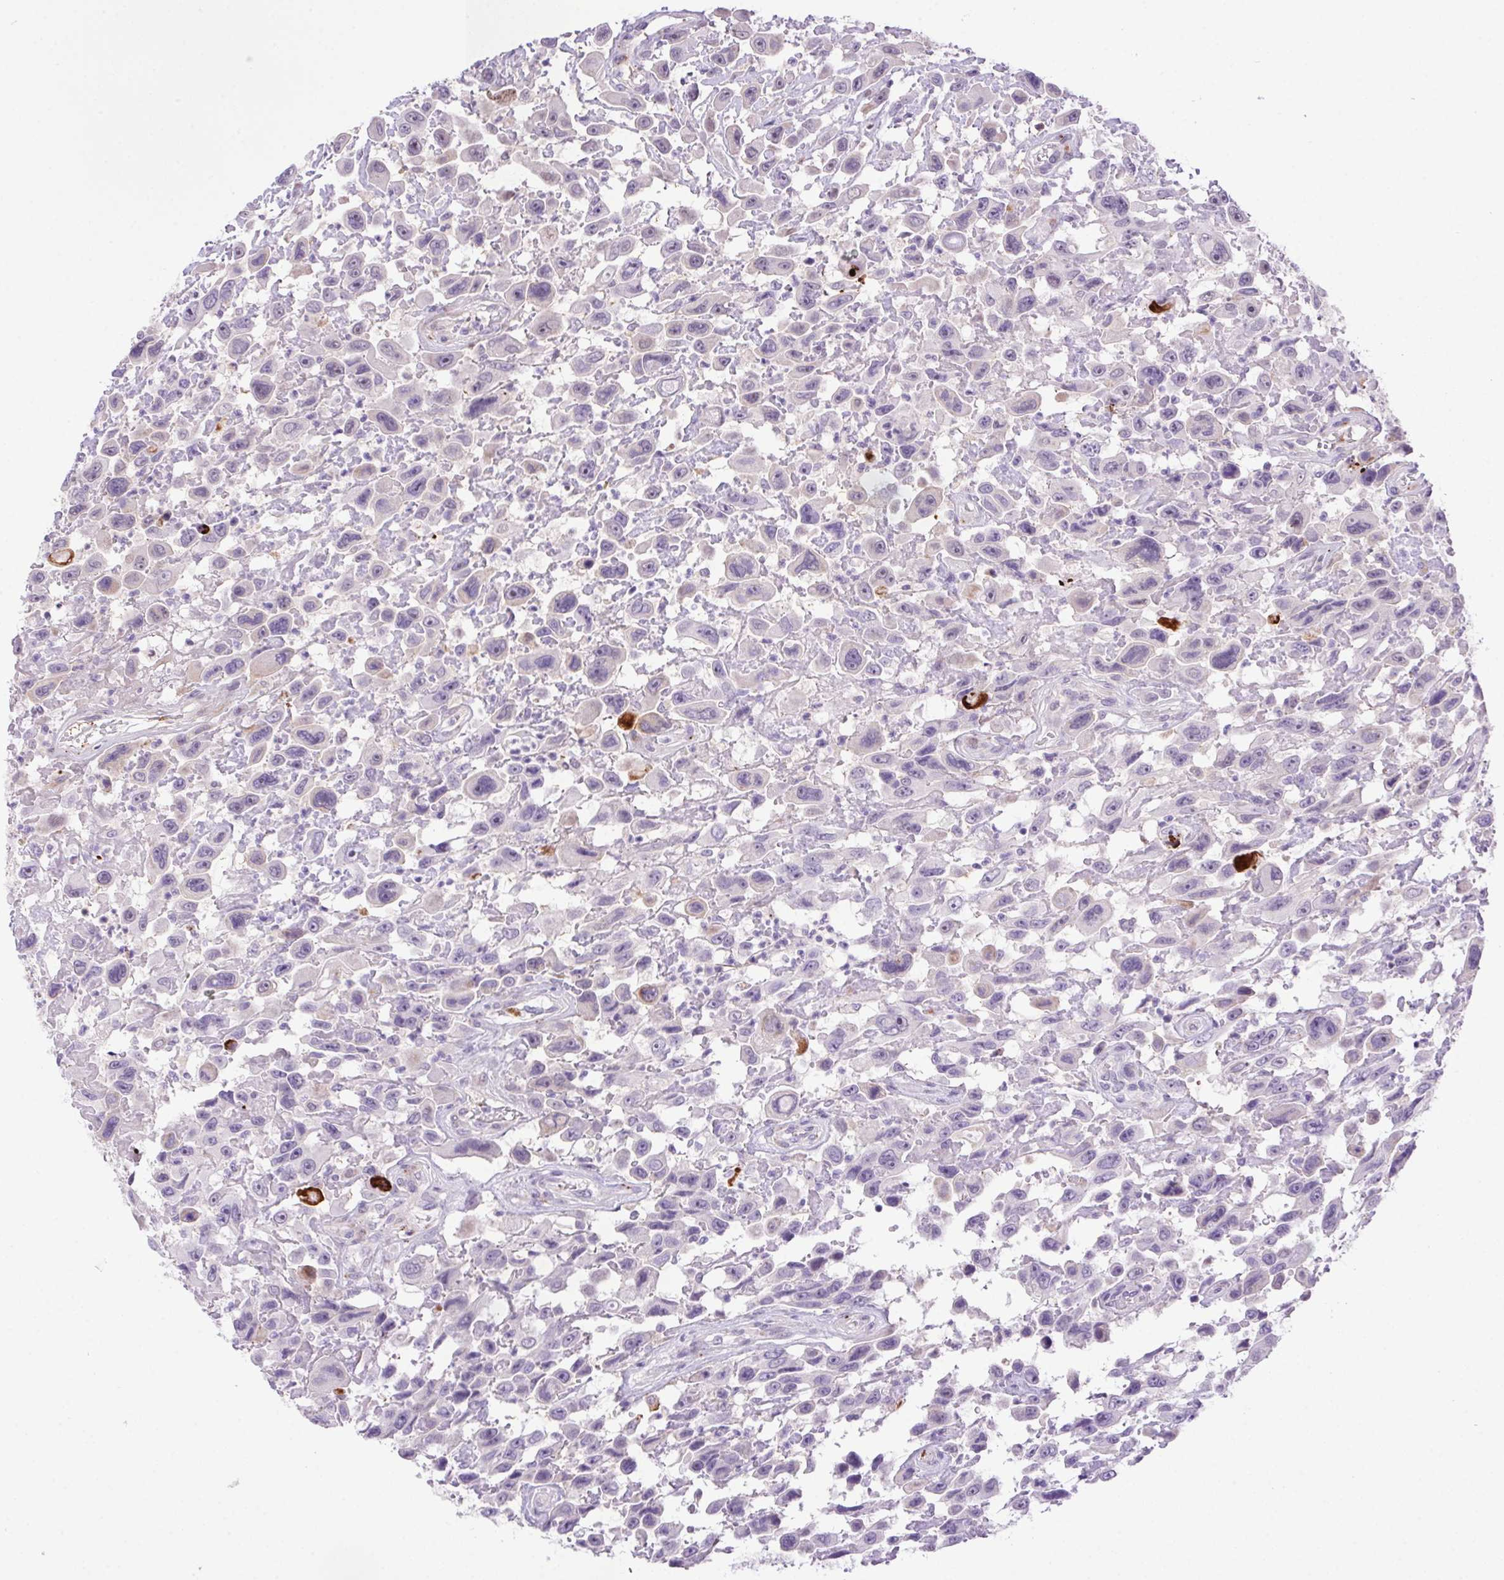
{"staining": {"intensity": "negative", "quantity": "none", "location": "none"}, "tissue": "urothelial cancer", "cell_type": "Tumor cells", "image_type": "cancer", "snomed": [{"axis": "morphology", "description": "Urothelial carcinoma, High grade"}, {"axis": "topography", "description": "Urinary bladder"}], "caption": "This photomicrograph is of urothelial cancer stained with immunohistochemistry to label a protein in brown with the nuclei are counter-stained blue. There is no staining in tumor cells.", "gene": "LRRTM1", "patient": {"sex": "male", "age": 53}}